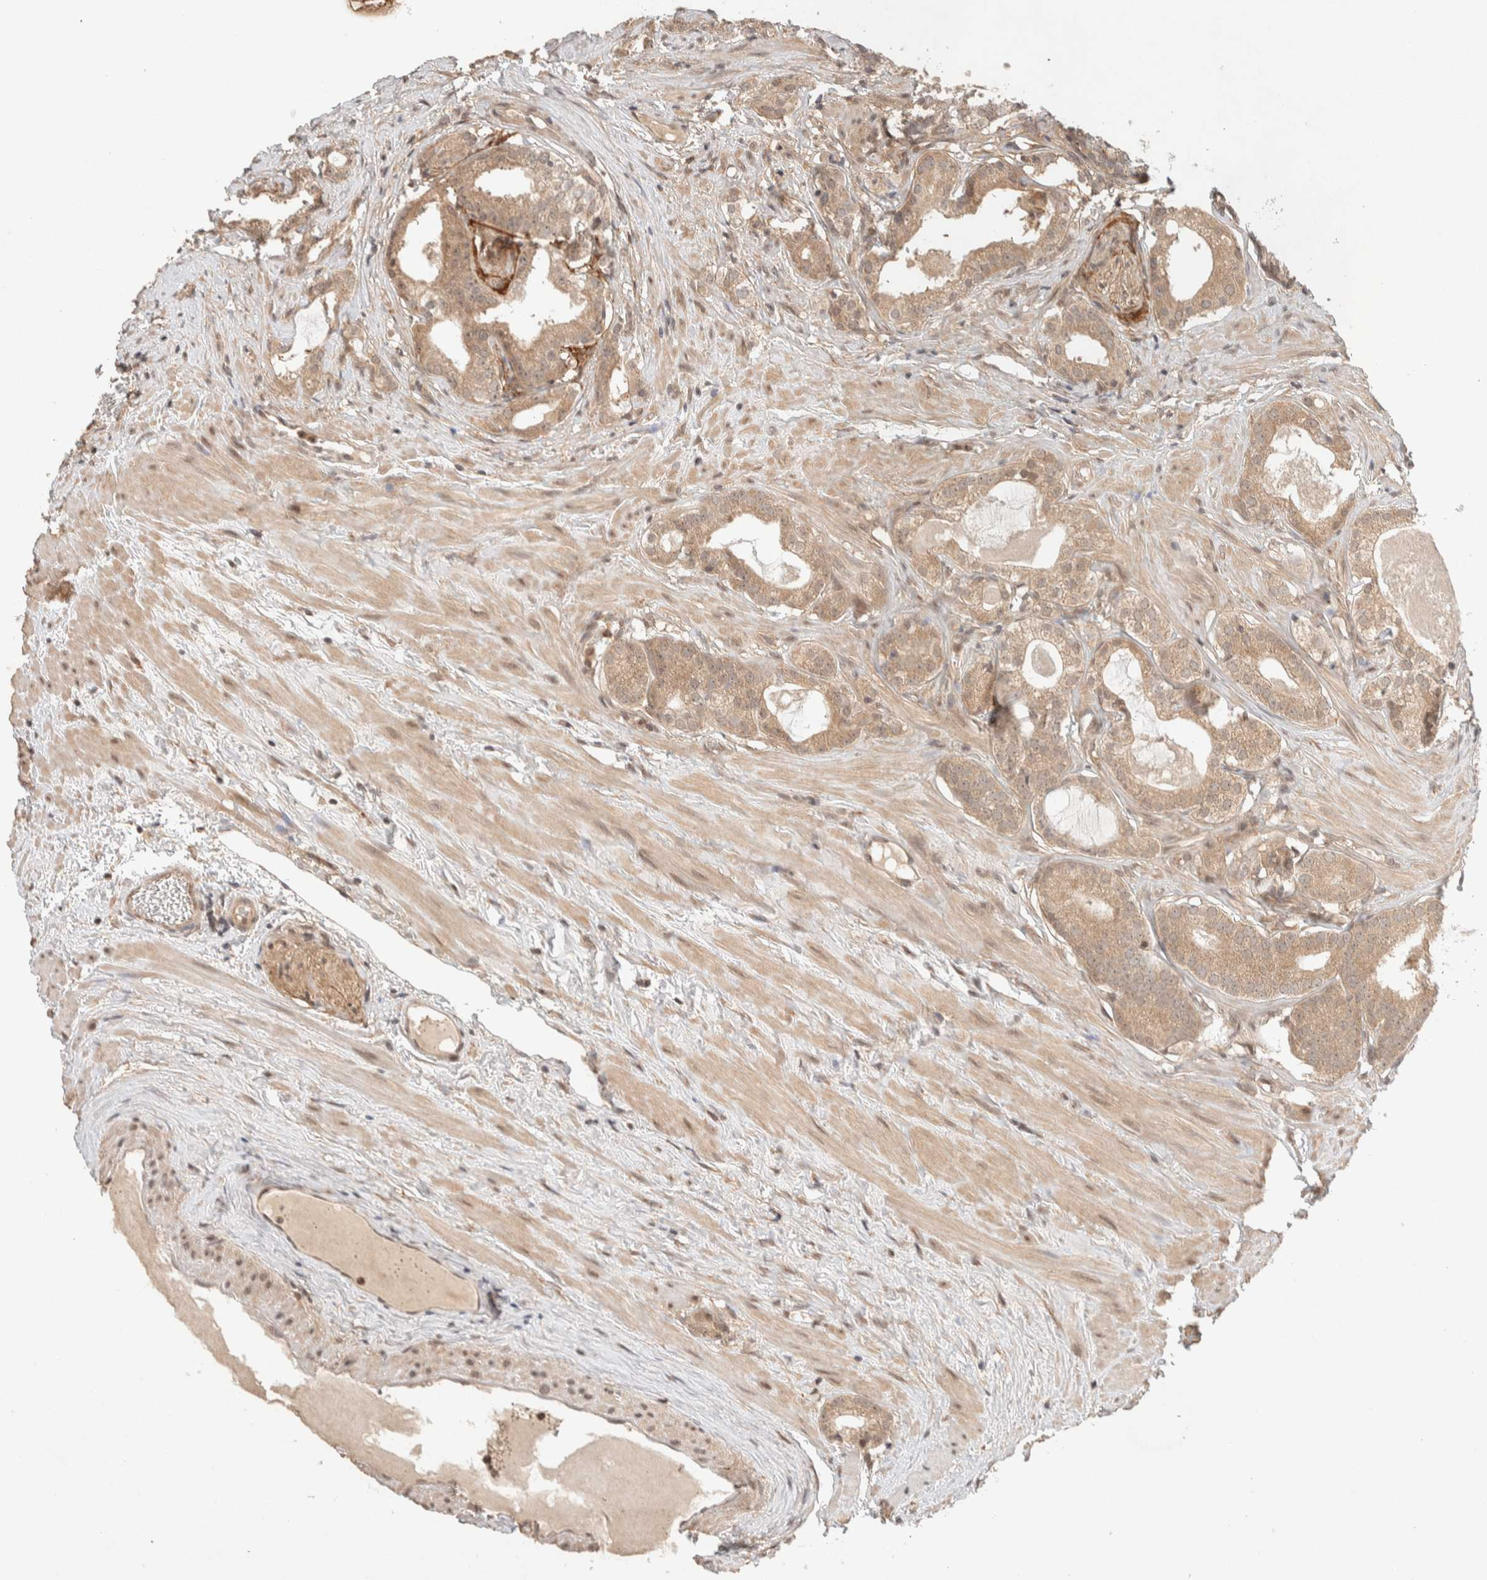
{"staining": {"intensity": "weak", "quantity": ">75%", "location": "cytoplasmic/membranous,nuclear"}, "tissue": "prostate cancer", "cell_type": "Tumor cells", "image_type": "cancer", "snomed": [{"axis": "morphology", "description": "Adenocarcinoma, Low grade"}, {"axis": "topography", "description": "Prostate"}], "caption": "DAB immunohistochemical staining of human prostate cancer (adenocarcinoma (low-grade)) shows weak cytoplasmic/membranous and nuclear protein positivity in about >75% of tumor cells.", "gene": "THRA", "patient": {"sex": "male", "age": 59}}